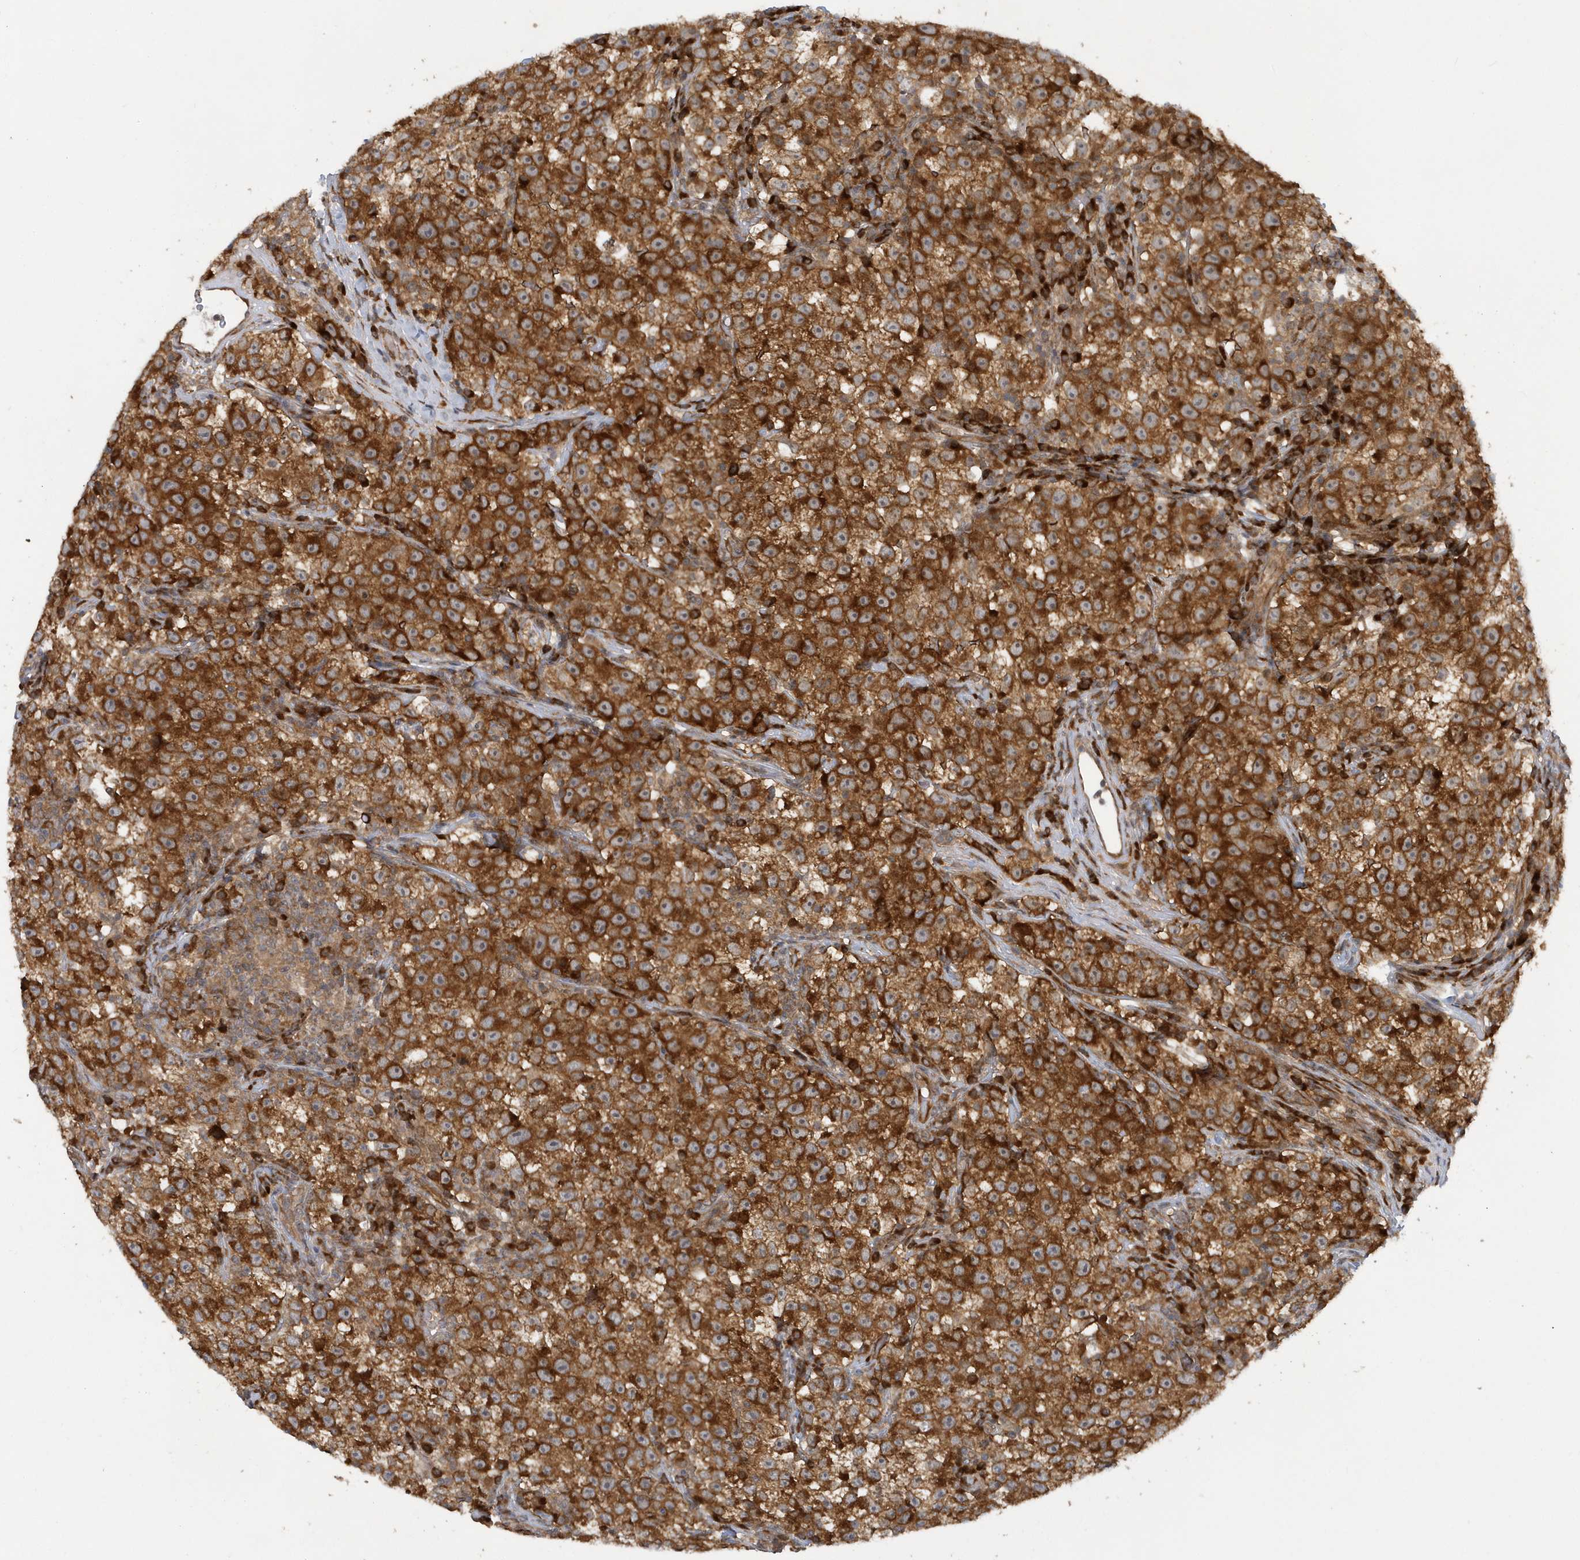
{"staining": {"intensity": "strong", "quantity": ">75%", "location": "cytoplasmic/membranous"}, "tissue": "testis cancer", "cell_type": "Tumor cells", "image_type": "cancer", "snomed": [{"axis": "morphology", "description": "Seminoma, NOS"}, {"axis": "topography", "description": "Testis"}], "caption": "There is high levels of strong cytoplasmic/membranous positivity in tumor cells of testis cancer, as demonstrated by immunohistochemical staining (brown color).", "gene": "ATG4A", "patient": {"sex": "male", "age": 22}}